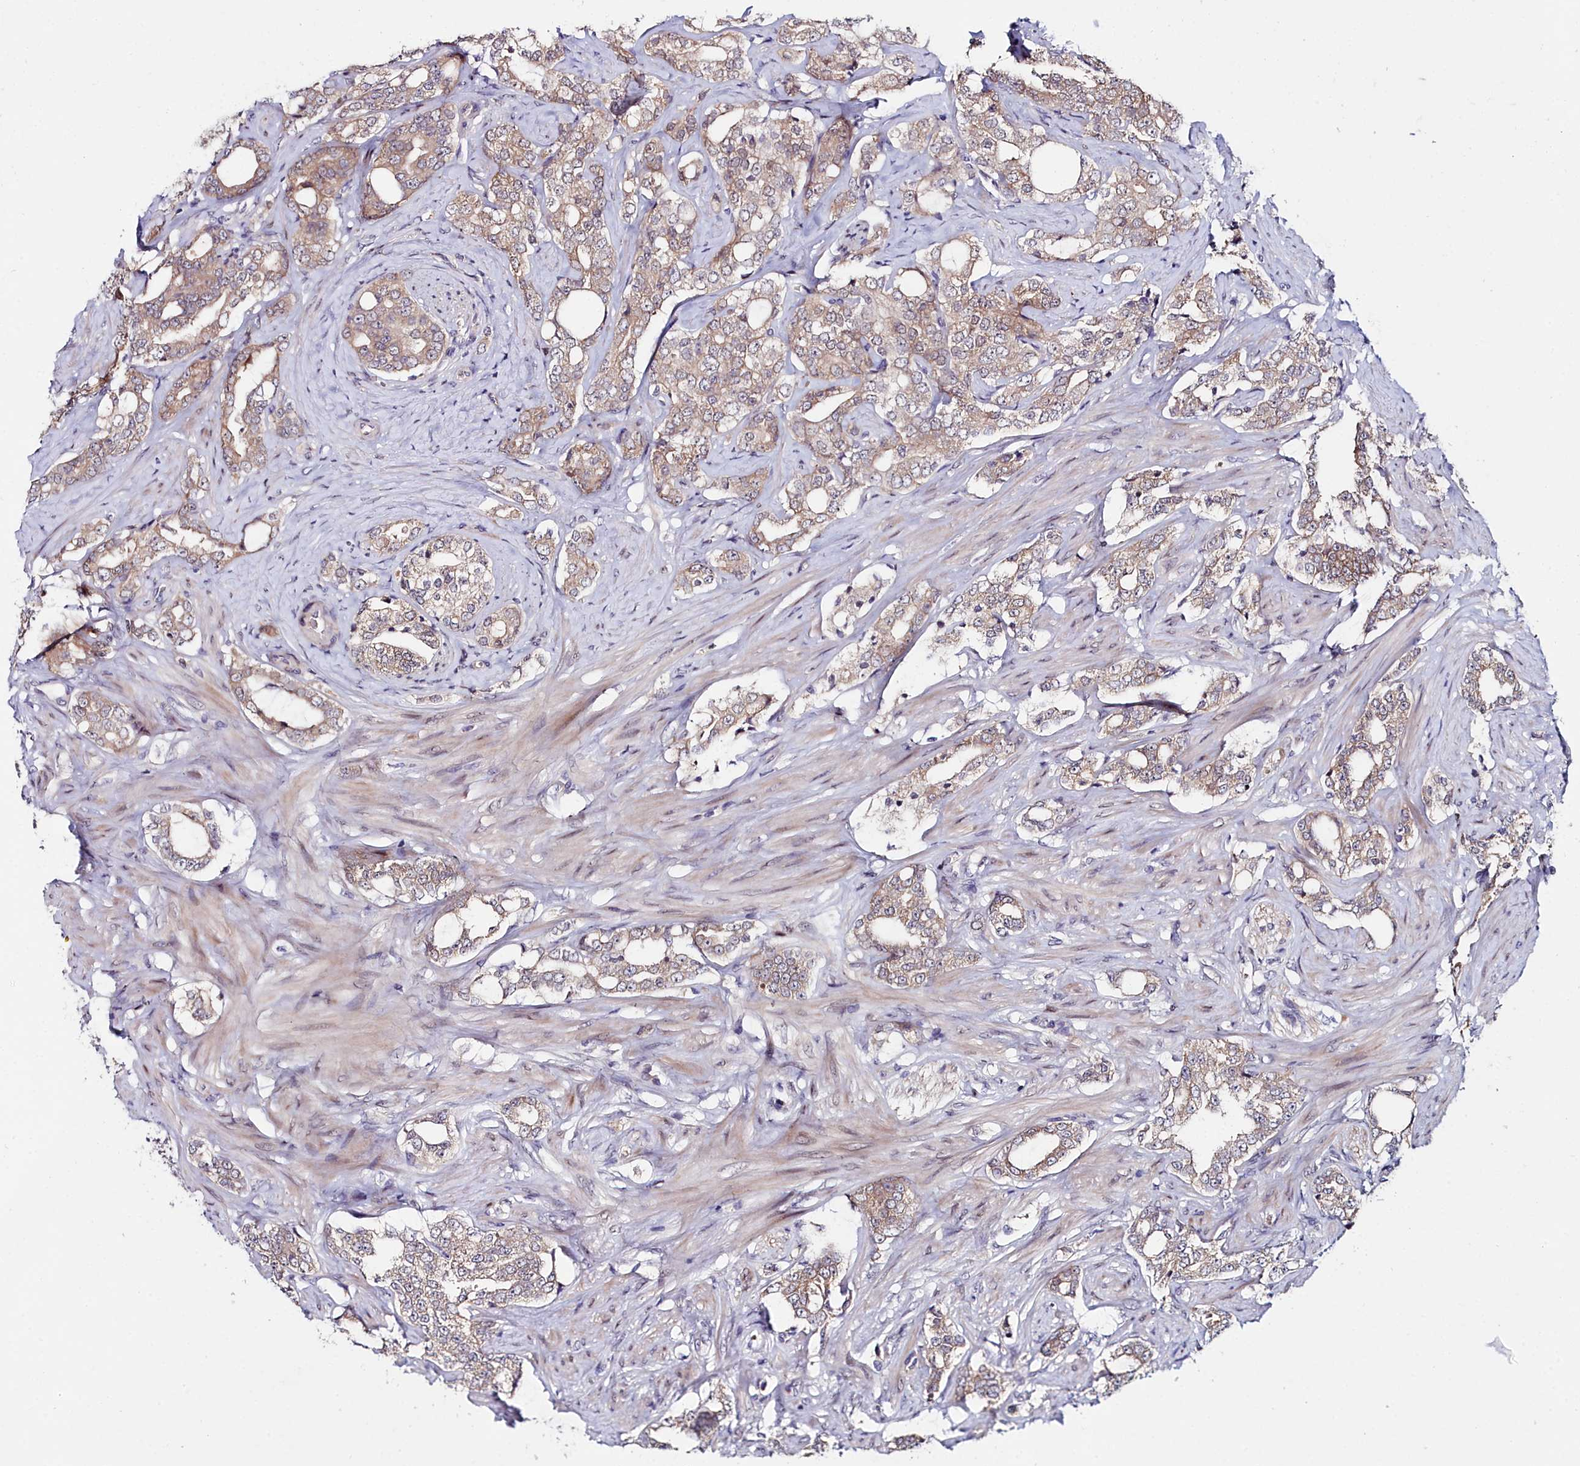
{"staining": {"intensity": "weak", "quantity": ">75%", "location": "cytoplasmic/membranous,nuclear"}, "tissue": "prostate cancer", "cell_type": "Tumor cells", "image_type": "cancer", "snomed": [{"axis": "morphology", "description": "Adenocarcinoma, High grade"}, {"axis": "topography", "description": "Prostate"}], "caption": "Weak cytoplasmic/membranous and nuclear positivity for a protein is seen in about >75% of tumor cells of prostate cancer using IHC.", "gene": "KCTD18", "patient": {"sex": "male", "age": 64}}